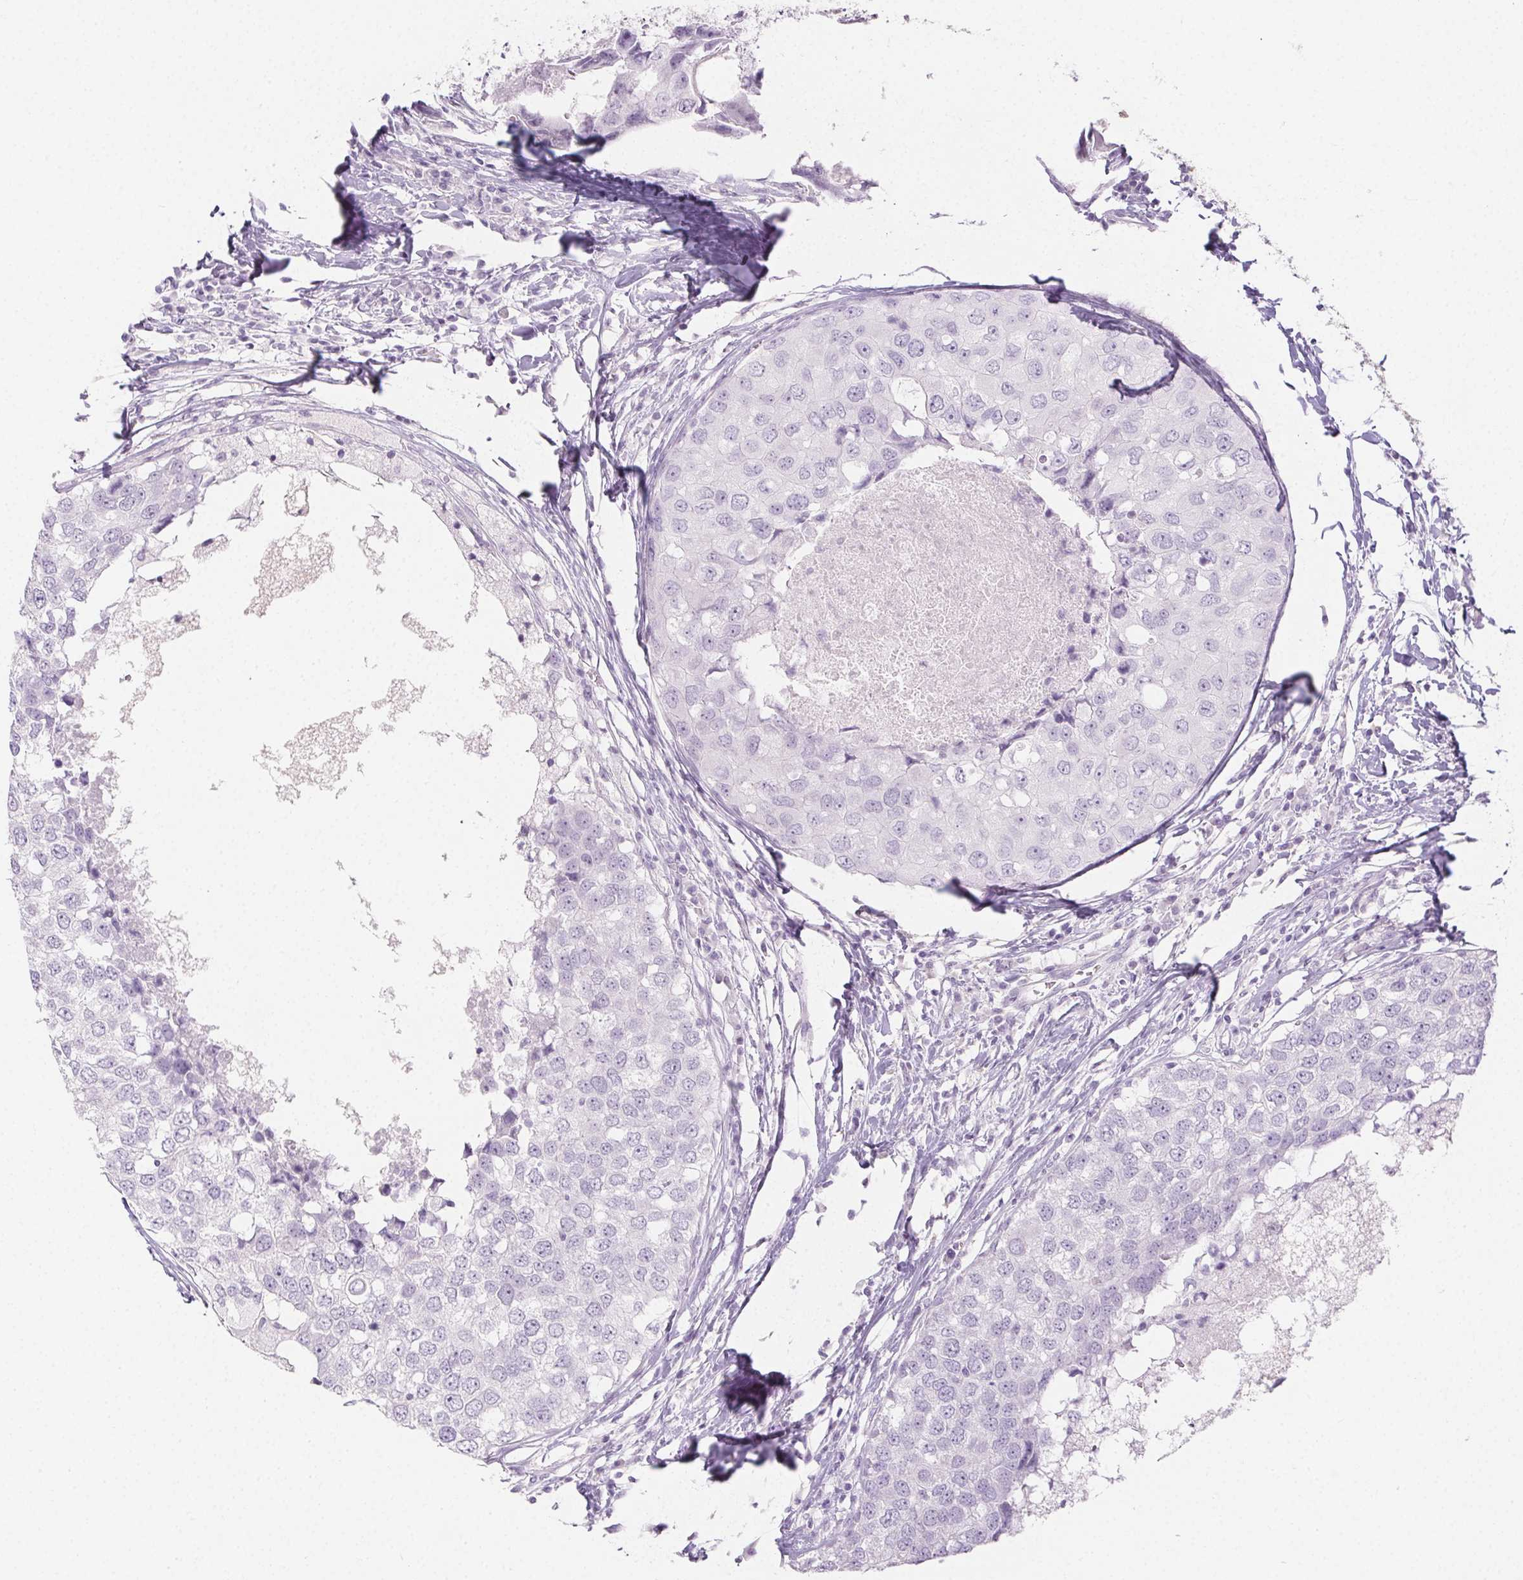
{"staining": {"intensity": "negative", "quantity": "none", "location": "none"}, "tissue": "breast cancer", "cell_type": "Tumor cells", "image_type": "cancer", "snomed": [{"axis": "morphology", "description": "Duct carcinoma"}, {"axis": "topography", "description": "Breast"}], "caption": "This is an immunohistochemistry photomicrograph of human infiltrating ductal carcinoma (breast). There is no expression in tumor cells.", "gene": "PI3", "patient": {"sex": "female", "age": 27}}